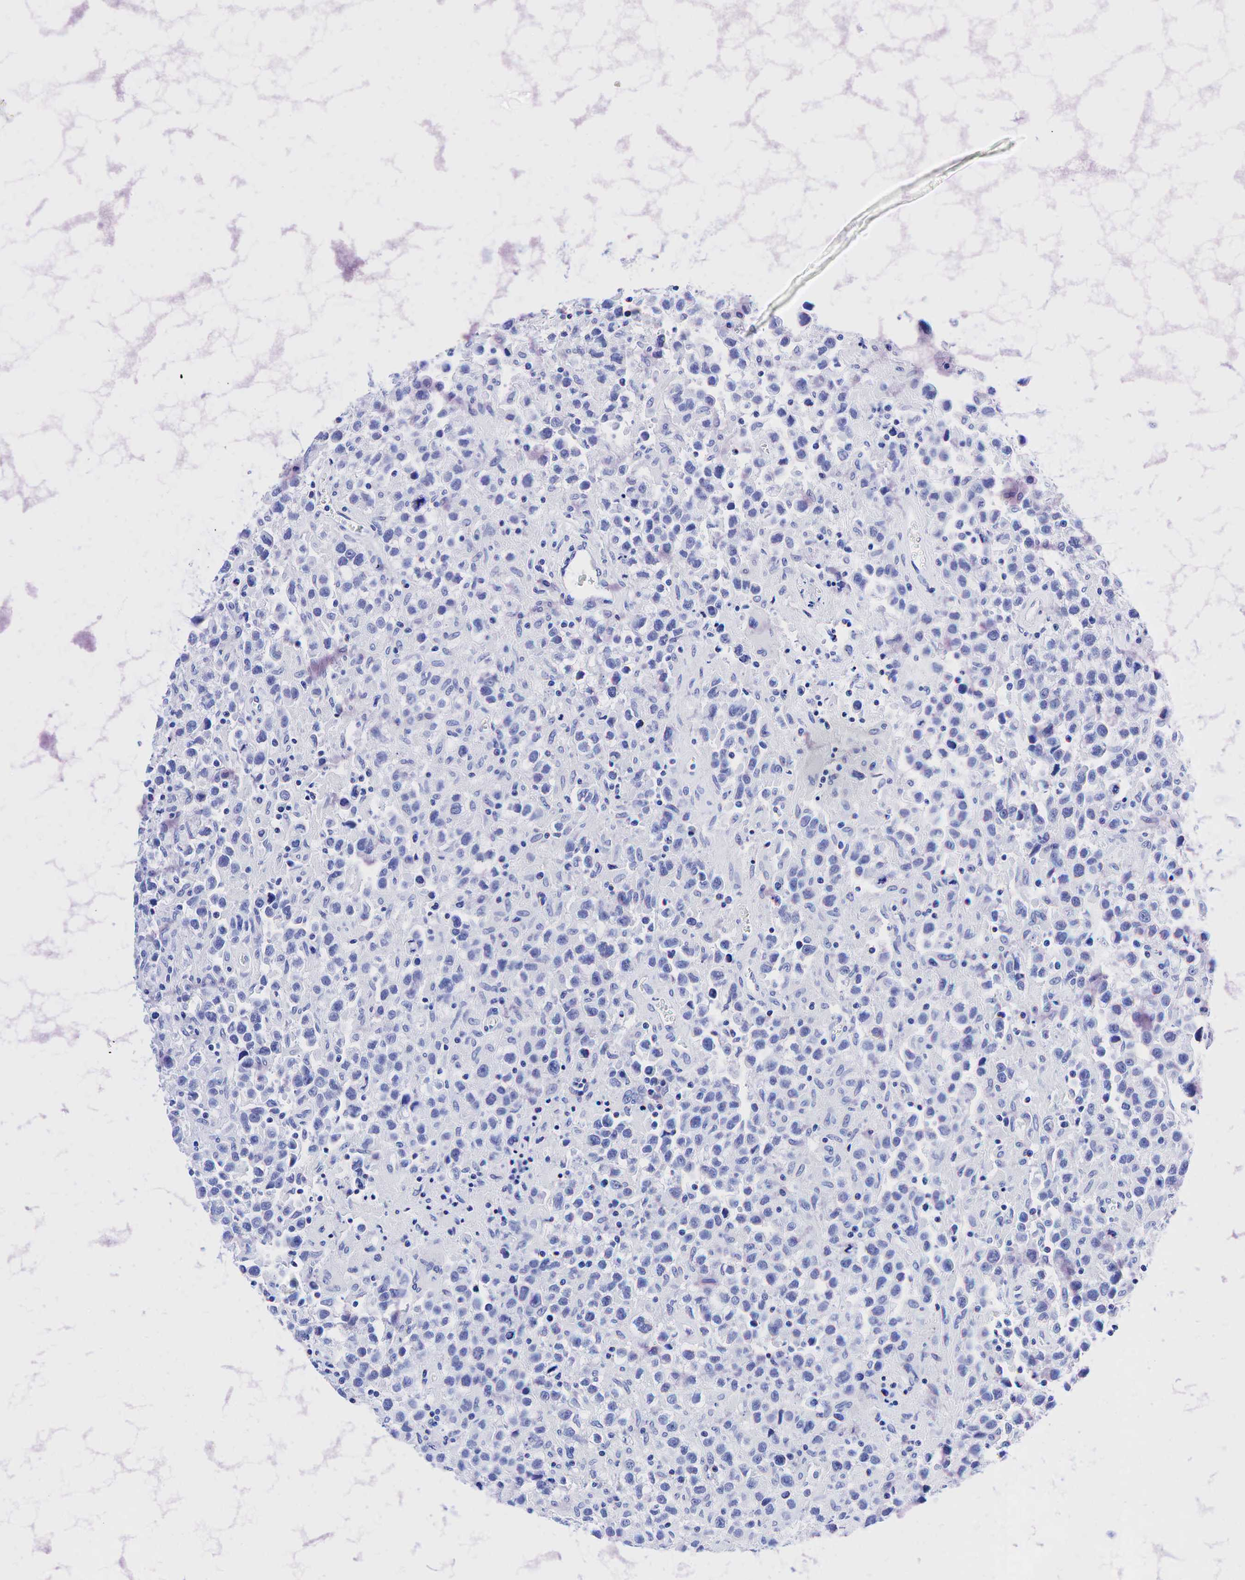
{"staining": {"intensity": "negative", "quantity": "none", "location": "none"}, "tissue": "testis cancer", "cell_type": "Tumor cells", "image_type": "cancer", "snomed": [{"axis": "morphology", "description": "Seminoma, NOS"}, {"axis": "topography", "description": "Testis"}], "caption": "Testis cancer was stained to show a protein in brown. There is no significant staining in tumor cells.", "gene": "KRT19", "patient": {"sex": "male", "age": 43}}